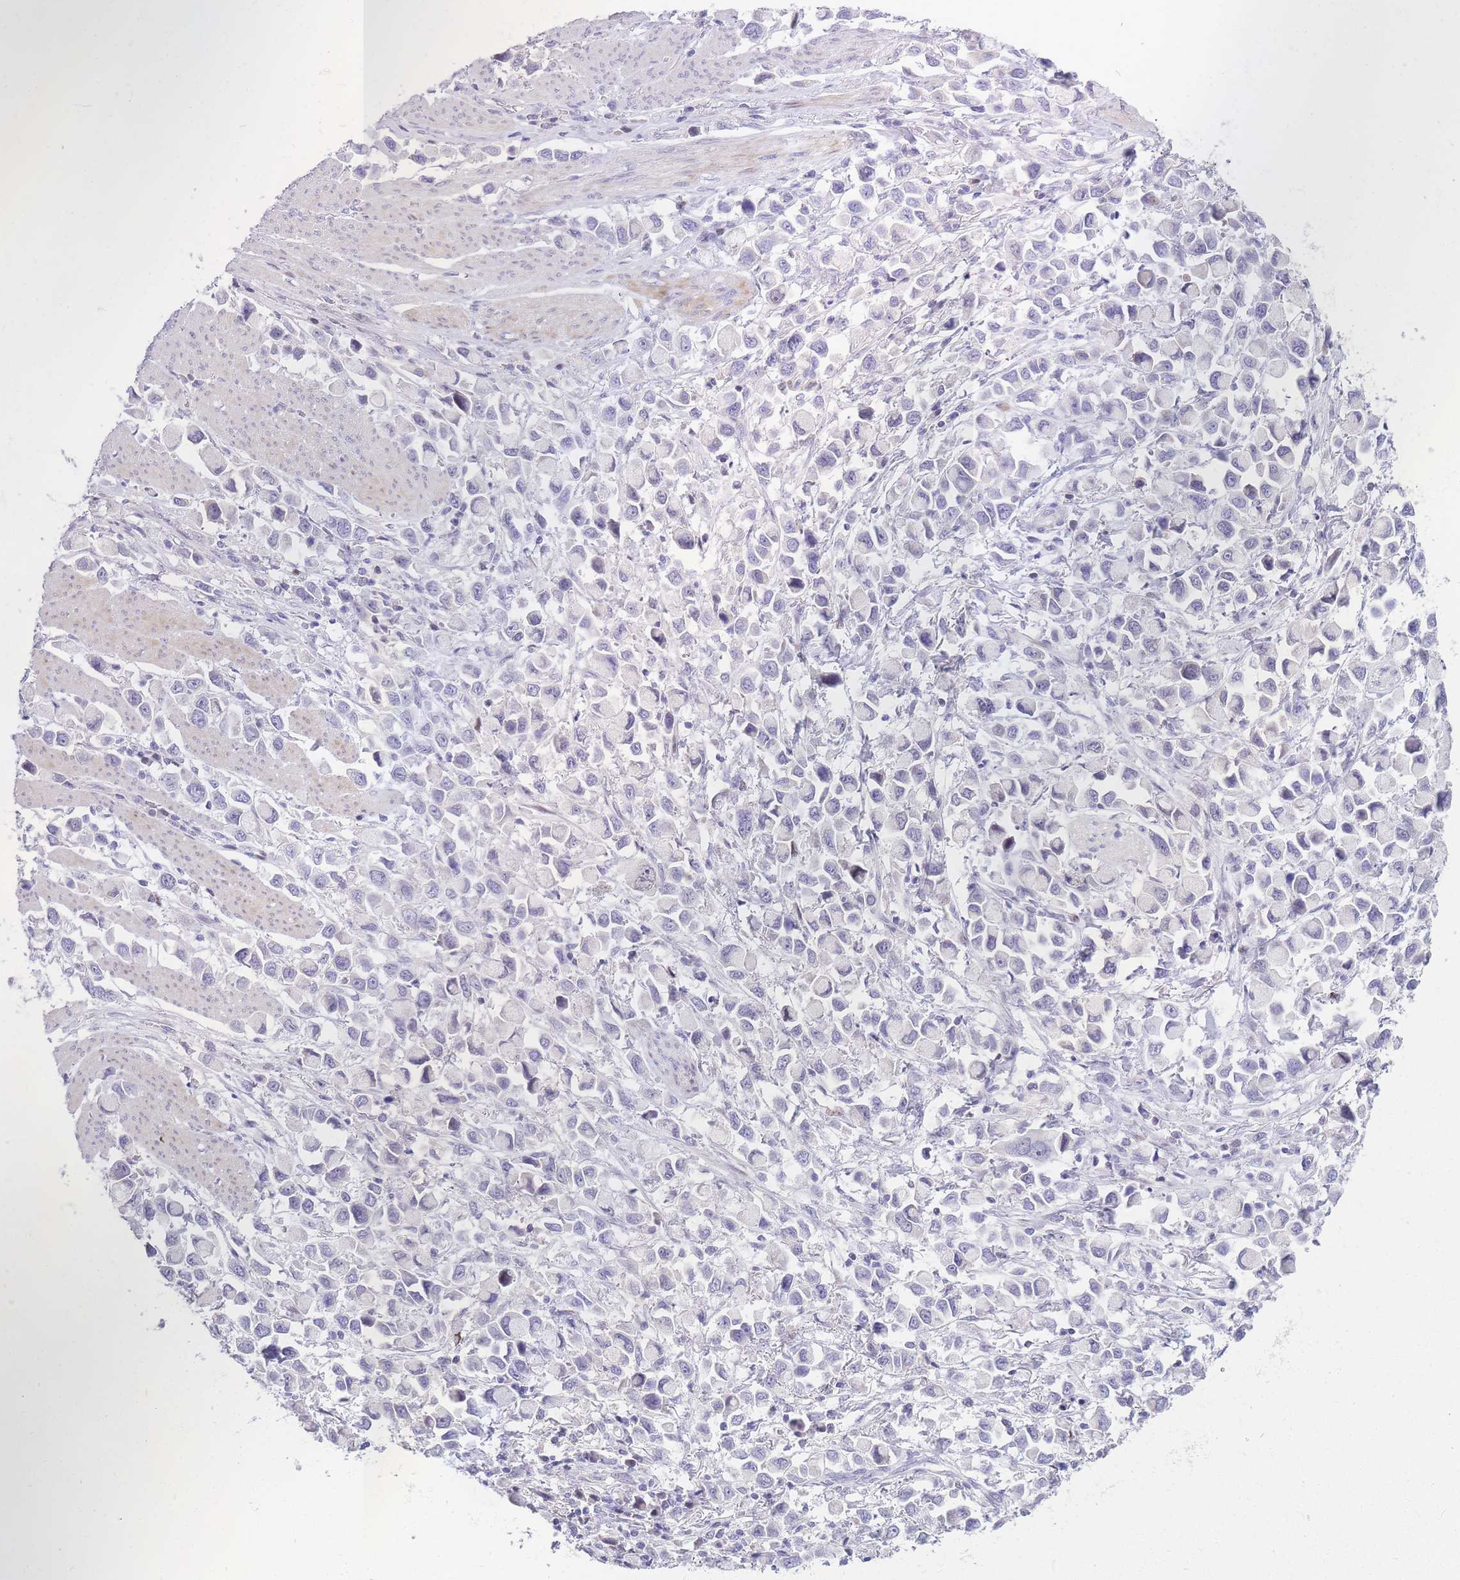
{"staining": {"intensity": "negative", "quantity": "none", "location": "none"}, "tissue": "stomach cancer", "cell_type": "Tumor cells", "image_type": "cancer", "snomed": [{"axis": "morphology", "description": "Adenocarcinoma, NOS"}, {"axis": "topography", "description": "Stomach"}], "caption": "The immunohistochemistry (IHC) image has no significant staining in tumor cells of stomach cancer tissue. (Immunohistochemistry, brightfield microscopy, high magnification).", "gene": "SHCBP1", "patient": {"sex": "female", "age": 81}}